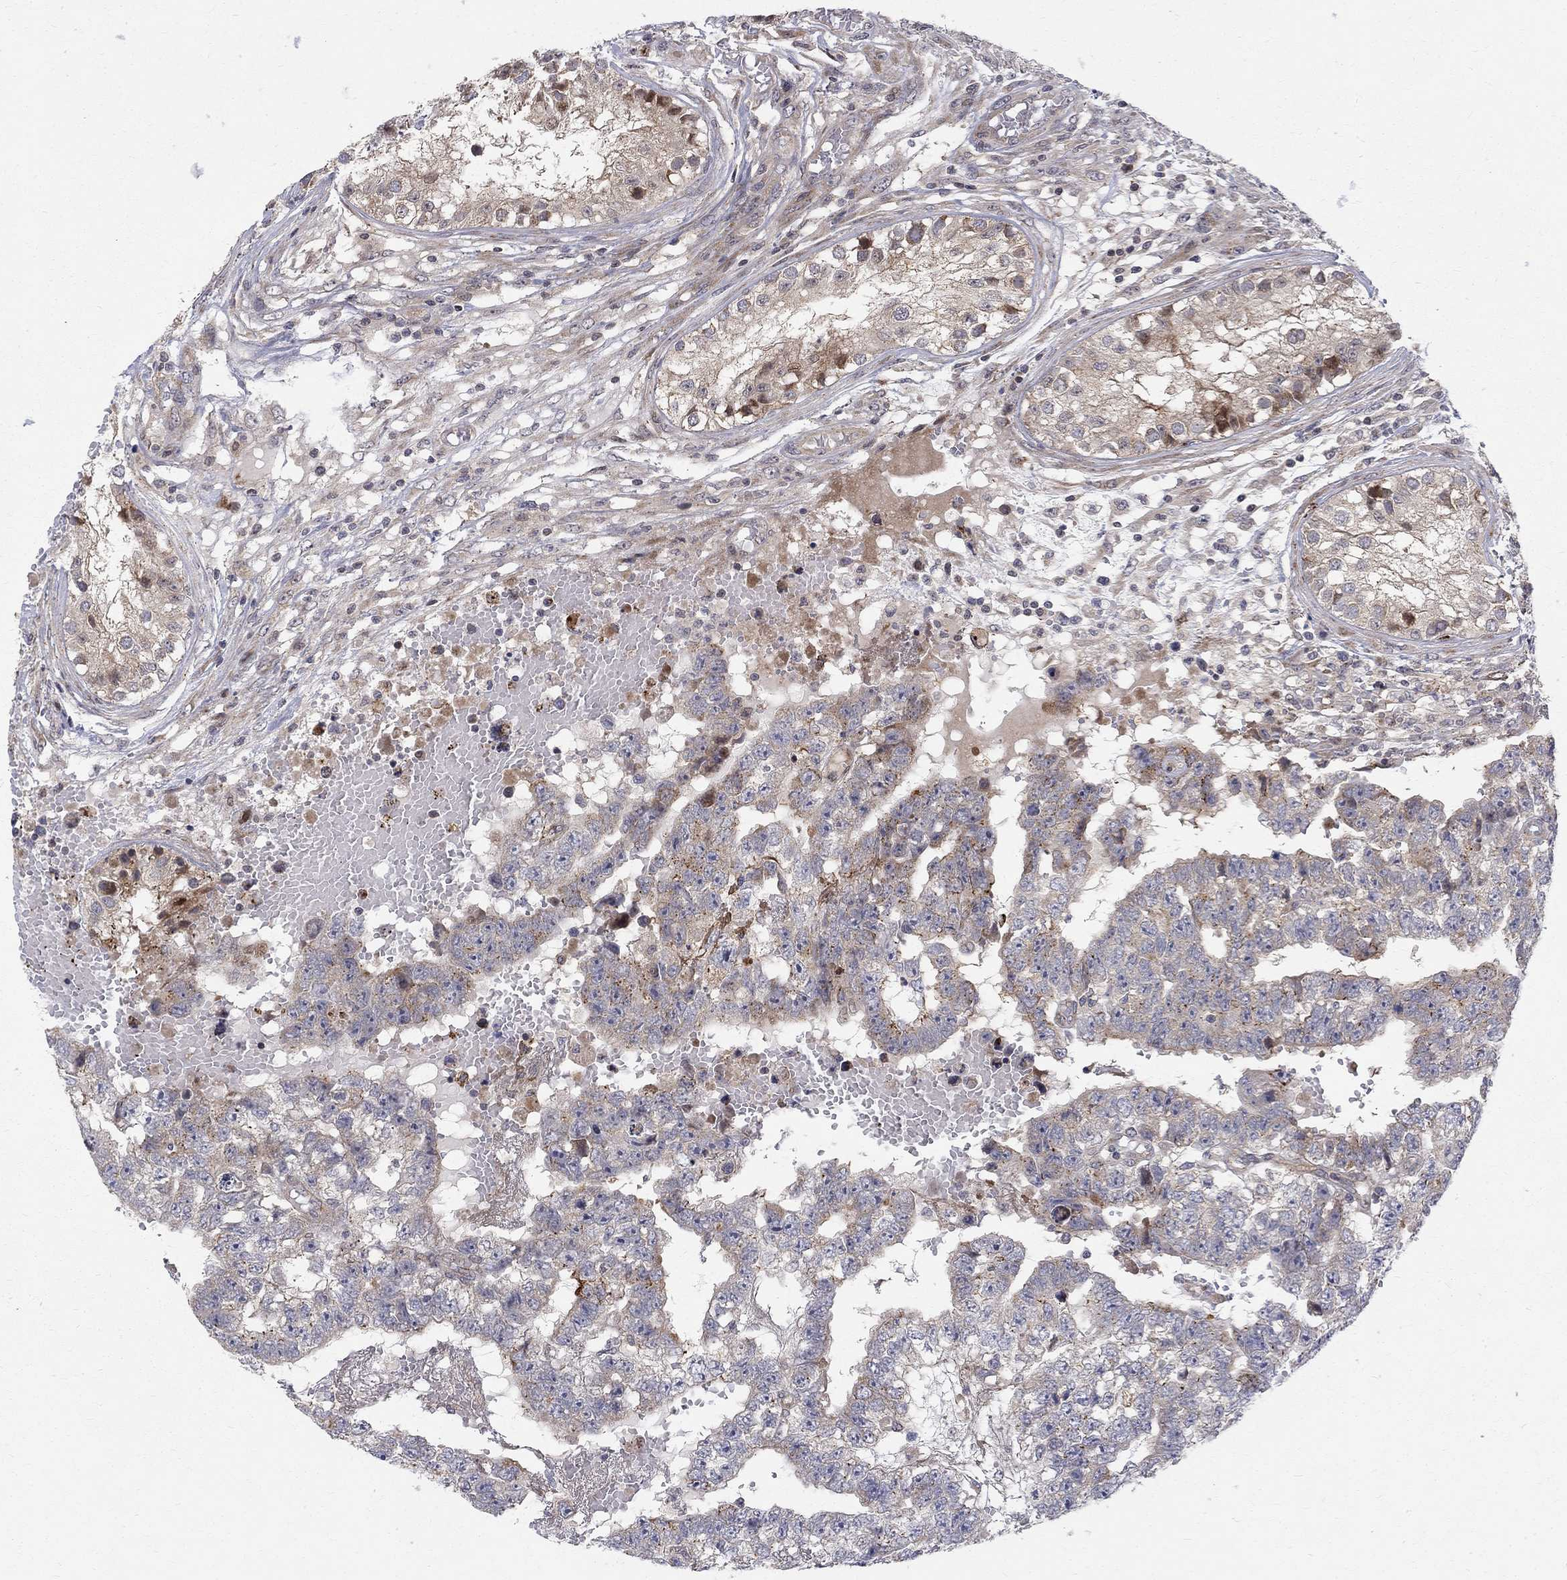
{"staining": {"intensity": "weak", "quantity": "<25%", "location": "cytoplasmic/membranous"}, "tissue": "testis cancer", "cell_type": "Tumor cells", "image_type": "cancer", "snomed": [{"axis": "morphology", "description": "Carcinoma, Embryonal, NOS"}, {"axis": "topography", "description": "Testis"}], "caption": "The immunohistochemistry histopathology image has no significant expression in tumor cells of testis embryonal carcinoma tissue.", "gene": "WDR19", "patient": {"sex": "male", "age": 25}}